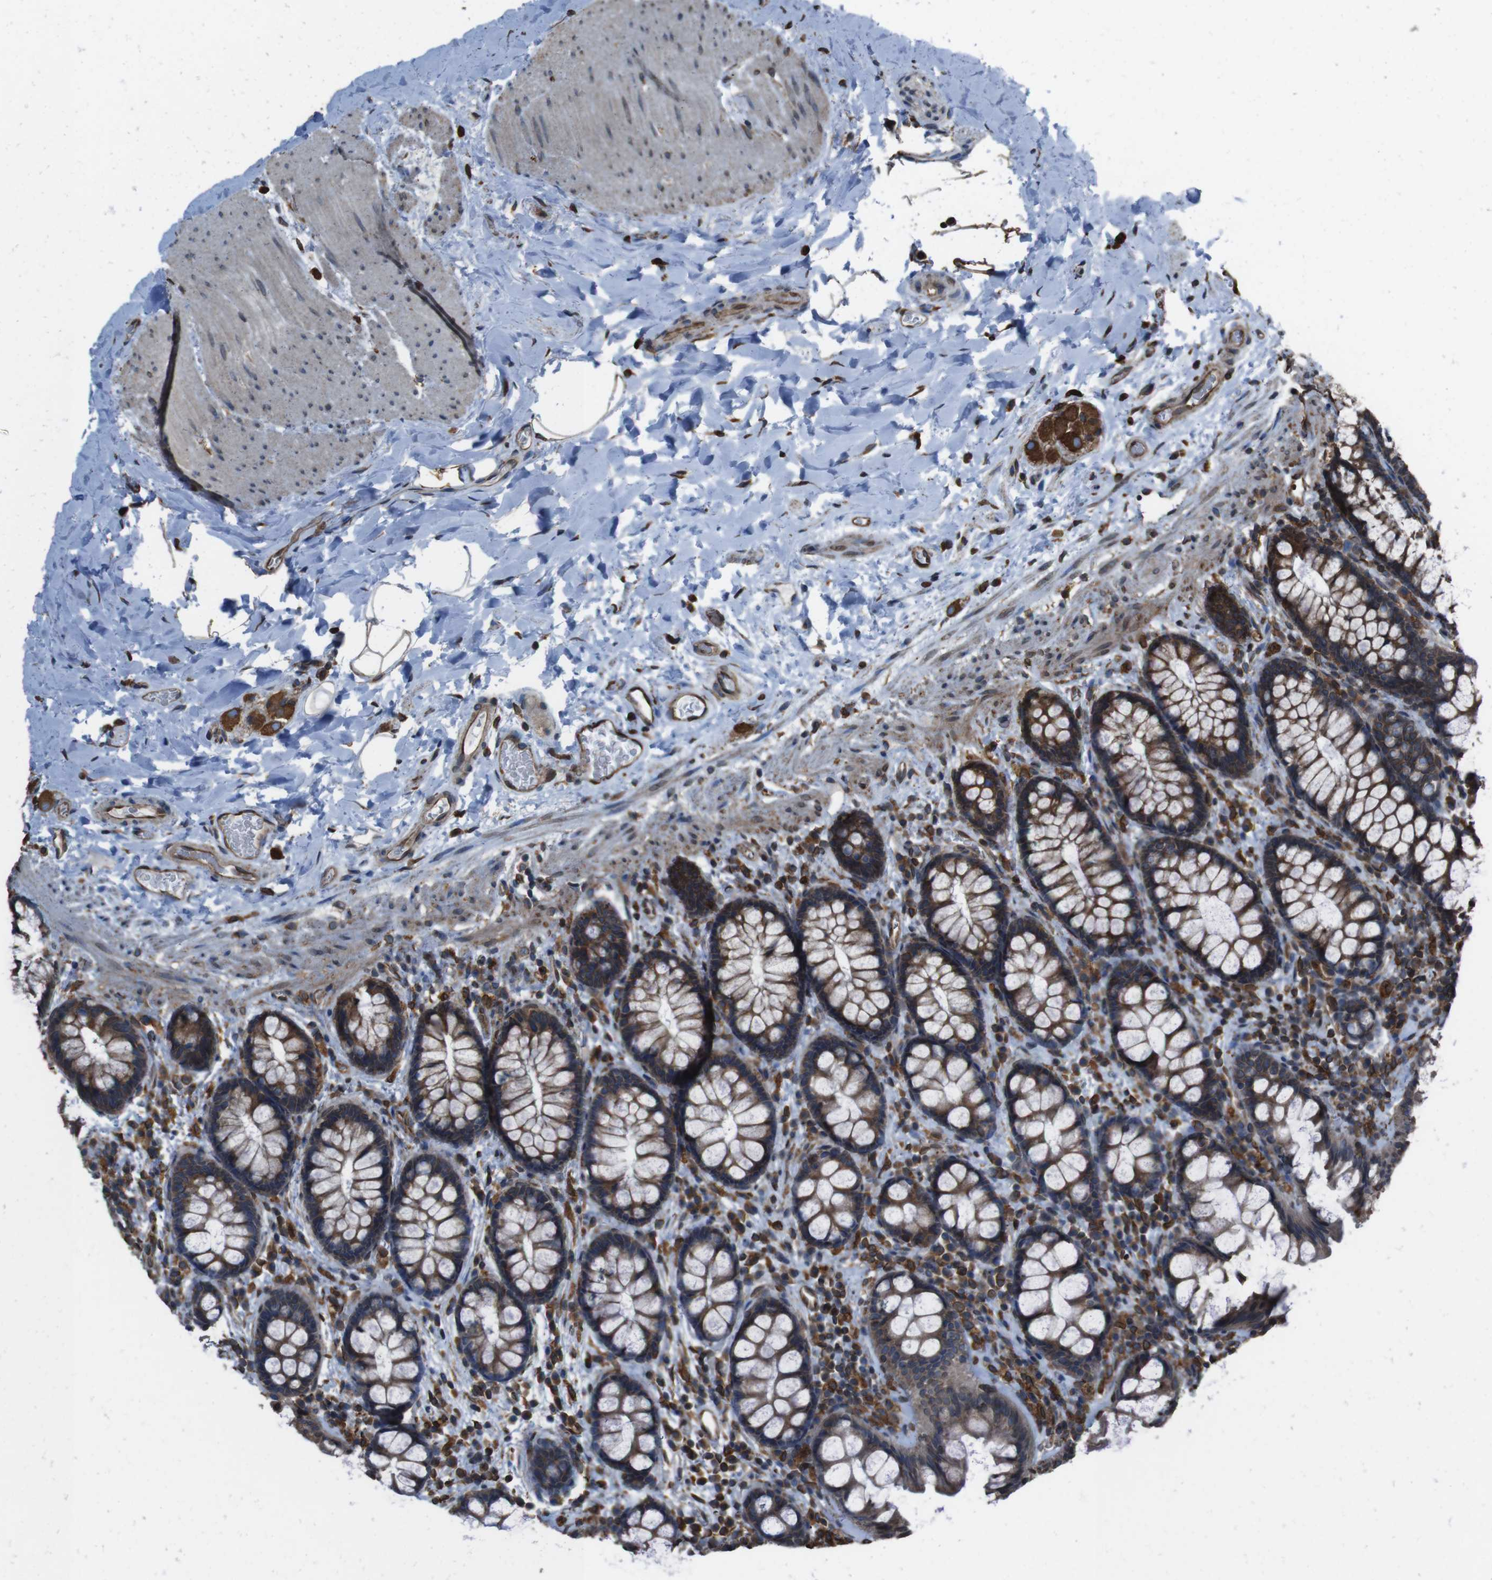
{"staining": {"intensity": "strong", "quantity": ">75%", "location": "cytoplasmic/membranous,nuclear"}, "tissue": "colon", "cell_type": "Endothelial cells", "image_type": "normal", "snomed": [{"axis": "morphology", "description": "Normal tissue, NOS"}, {"axis": "topography", "description": "Colon"}], "caption": "DAB immunohistochemical staining of normal colon reveals strong cytoplasmic/membranous,nuclear protein expression in about >75% of endothelial cells.", "gene": "APMAP", "patient": {"sex": "female", "age": 80}}